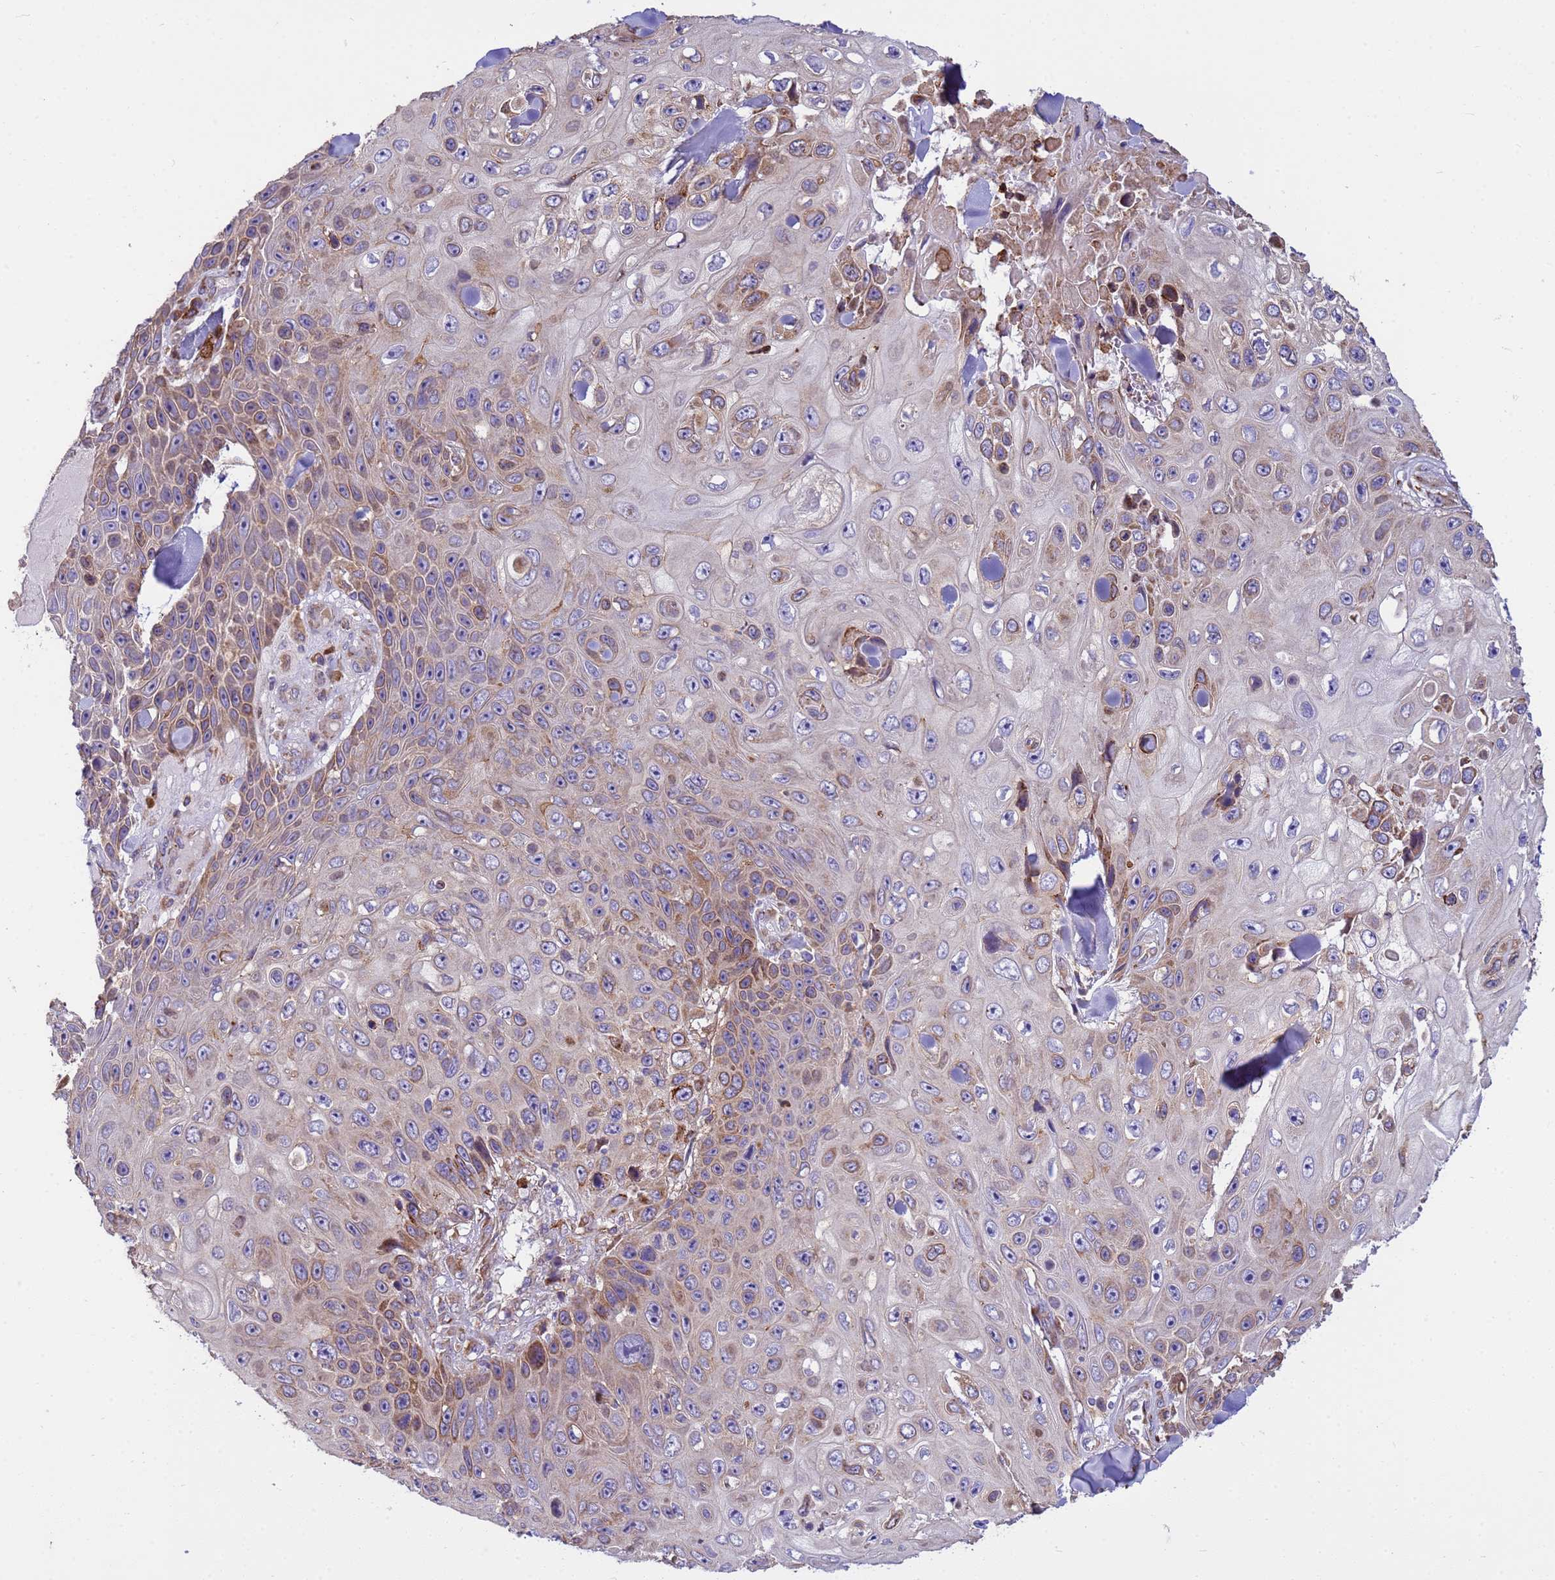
{"staining": {"intensity": "moderate", "quantity": "<25%", "location": "cytoplasmic/membranous"}, "tissue": "skin cancer", "cell_type": "Tumor cells", "image_type": "cancer", "snomed": [{"axis": "morphology", "description": "Squamous cell carcinoma, NOS"}, {"axis": "topography", "description": "Skin"}], "caption": "There is low levels of moderate cytoplasmic/membranous staining in tumor cells of skin cancer (squamous cell carcinoma), as demonstrated by immunohistochemical staining (brown color).", "gene": "THAP5", "patient": {"sex": "male", "age": 82}}